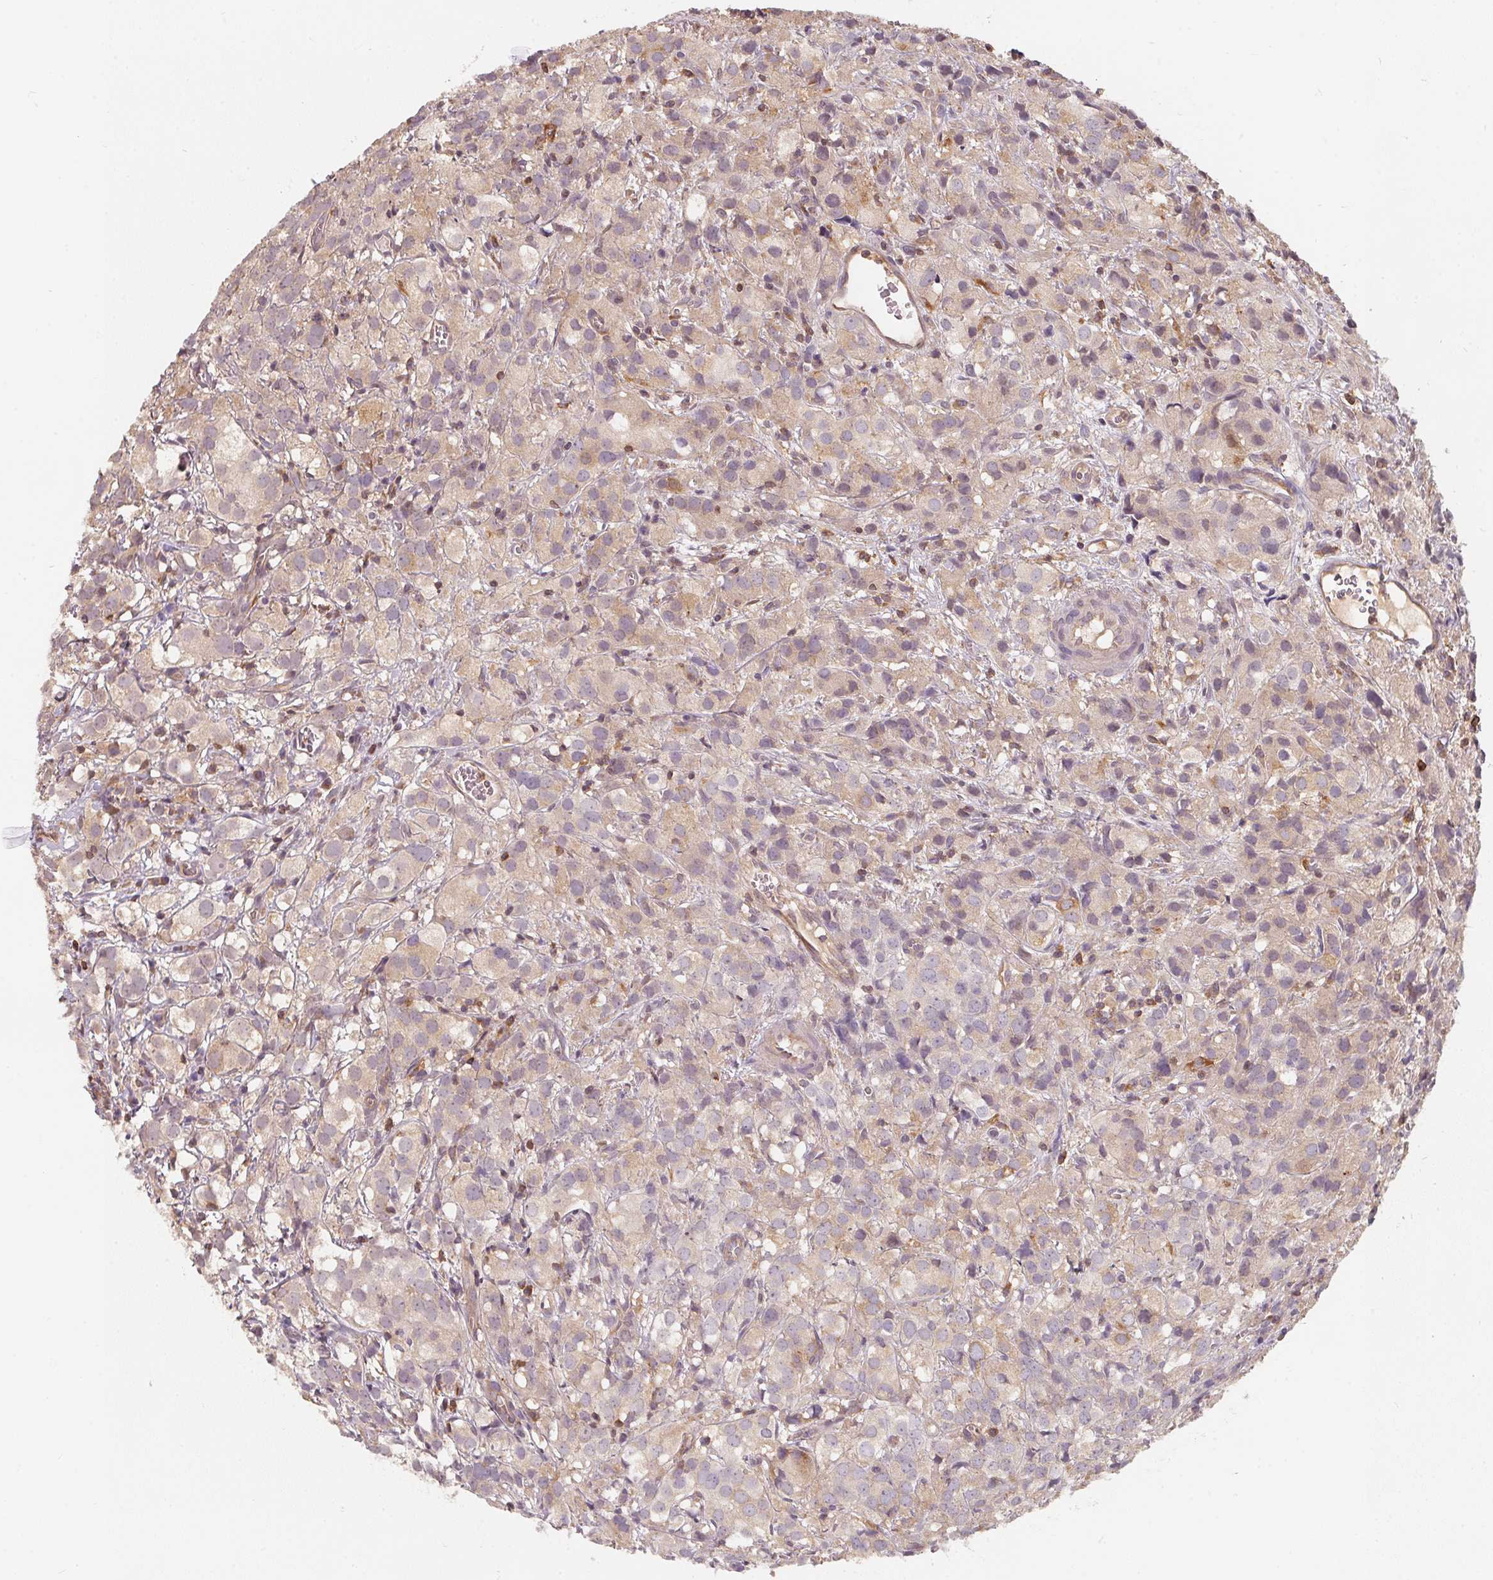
{"staining": {"intensity": "negative", "quantity": "none", "location": "none"}, "tissue": "prostate cancer", "cell_type": "Tumor cells", "image_type": "cancer", "snomed": [{"axis": "morphology", "description": "Adenocarcinoma, High grade"}, {"axis": "topography", "description": "Prostate"}], "caption": "Image shows no protein staining in tumor cells of prostate cancer (adenocarcinoma (high-grade)) tissue.", "gene": "ANKRD13A", "patient": {"sex": "male", "age": 86}}